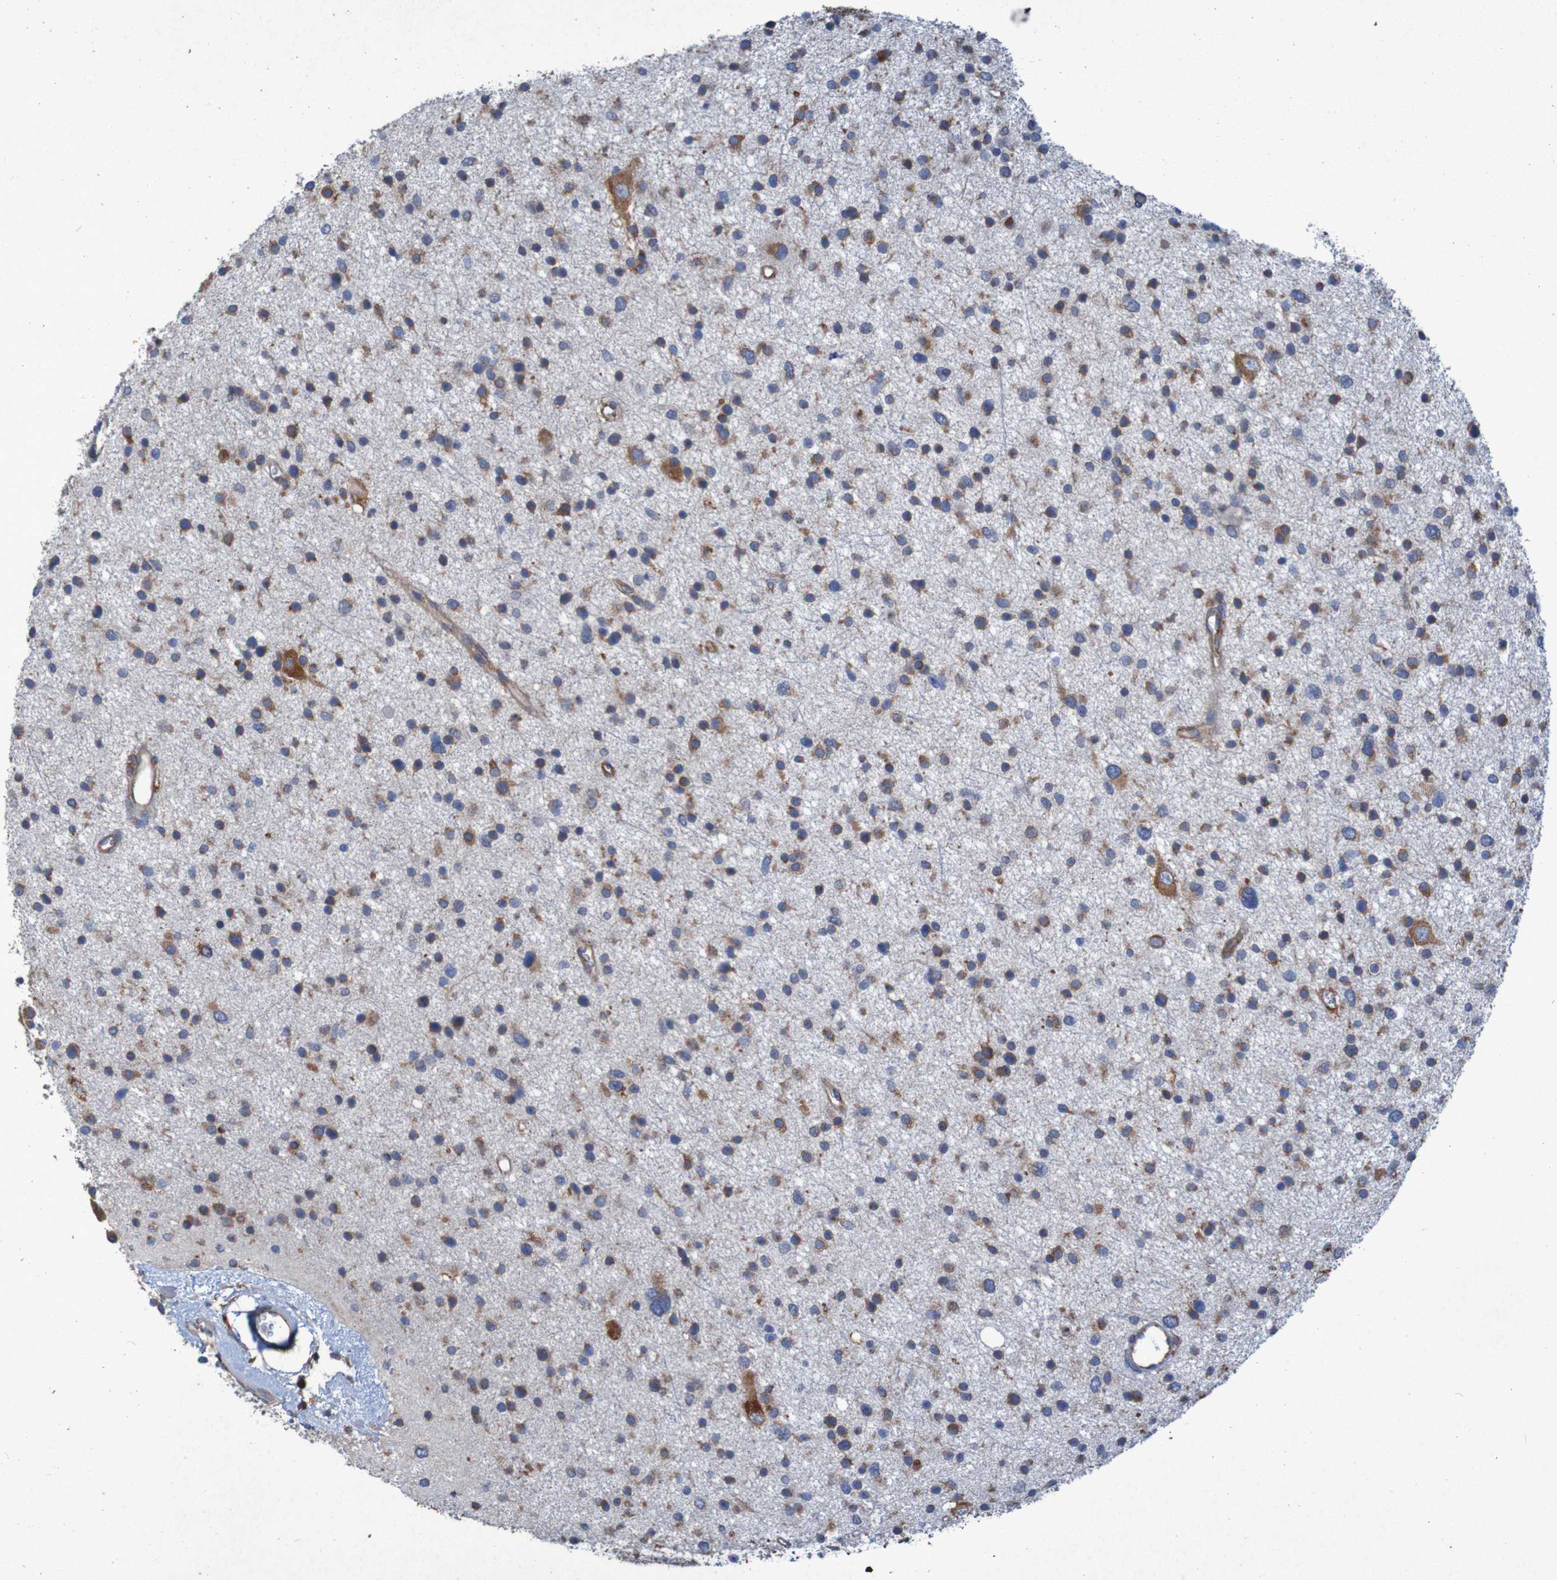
{"staining": {"intensity": "weak", "quantity": "25%-75%", "location": "cytoplasmic/membranous"}, "tissue": "glioma", "cell_type": "Tumor cells", "image_type": "cancer", "snomed": [{"axis": "morphology", "description": "Glioma, malignant, Low grade"}, {"axis": "topography", "description": "Brain"}], "caption": "A histopathology image showing weak cytoplasmic/membranous staining in about 25%-75% of tumor cells in malignant low-grade glioma, as visualized by brown immunohistochemical staining.", "gene": "RPL10", "patient": {"sex": "female", "age": 37}}